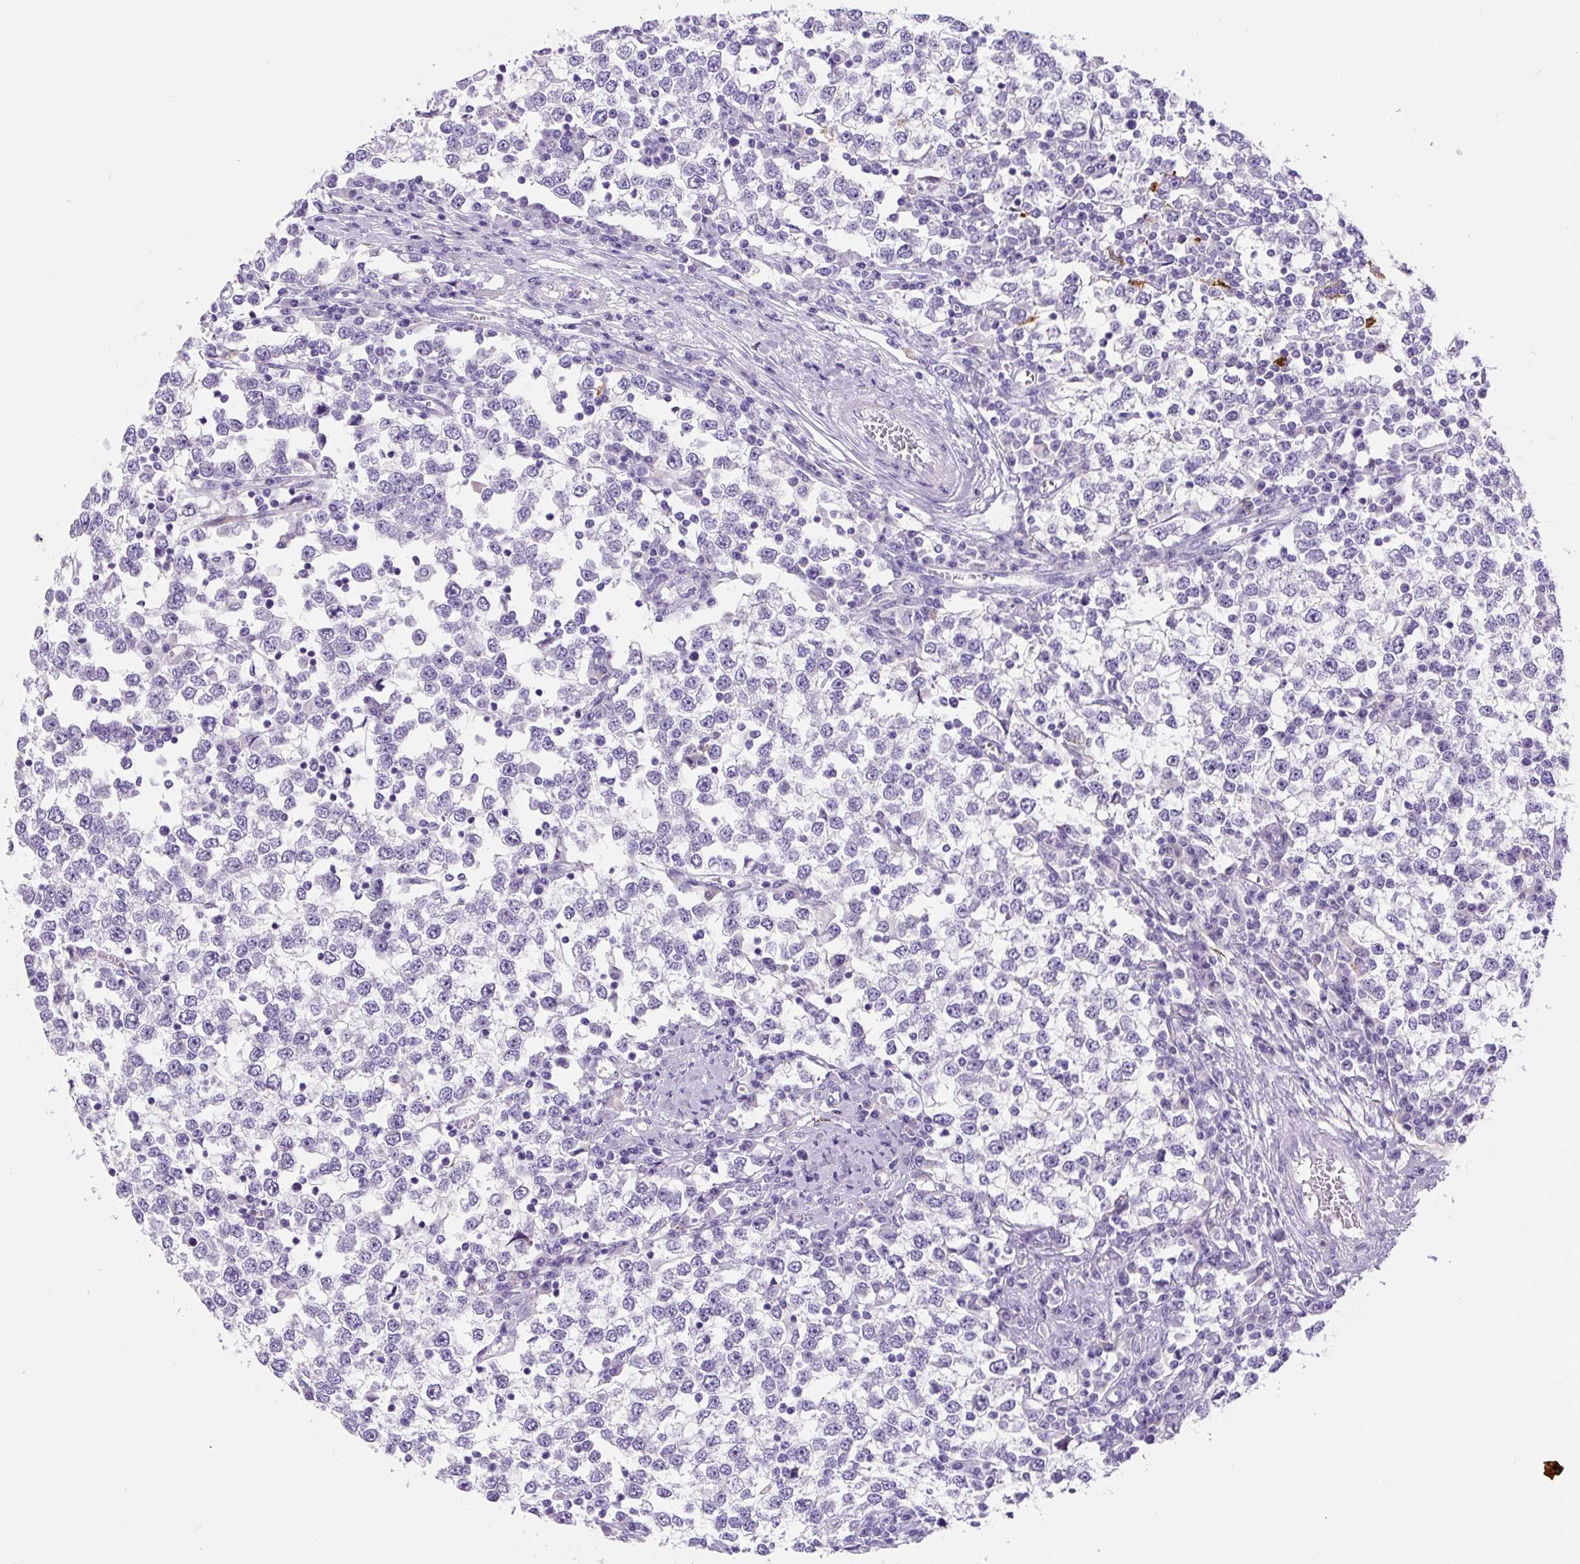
{"staining": {"intensity": "negative", "quantity": "none", "location": "none"}, "tissue": "testis cancer", "cell_type": "Tumor cells", "image_type": "cancer", "snomed": [{"axis": "morphology", "description": "Seminoma, NOS"}, {"axis": "topography", "description": "Testis"}], "caption": "Tumor cells show no significant protein positivity in testis cancer (seminoma).", "gene": "ASB4", "patient": {"sex": "male", "age": 65}}